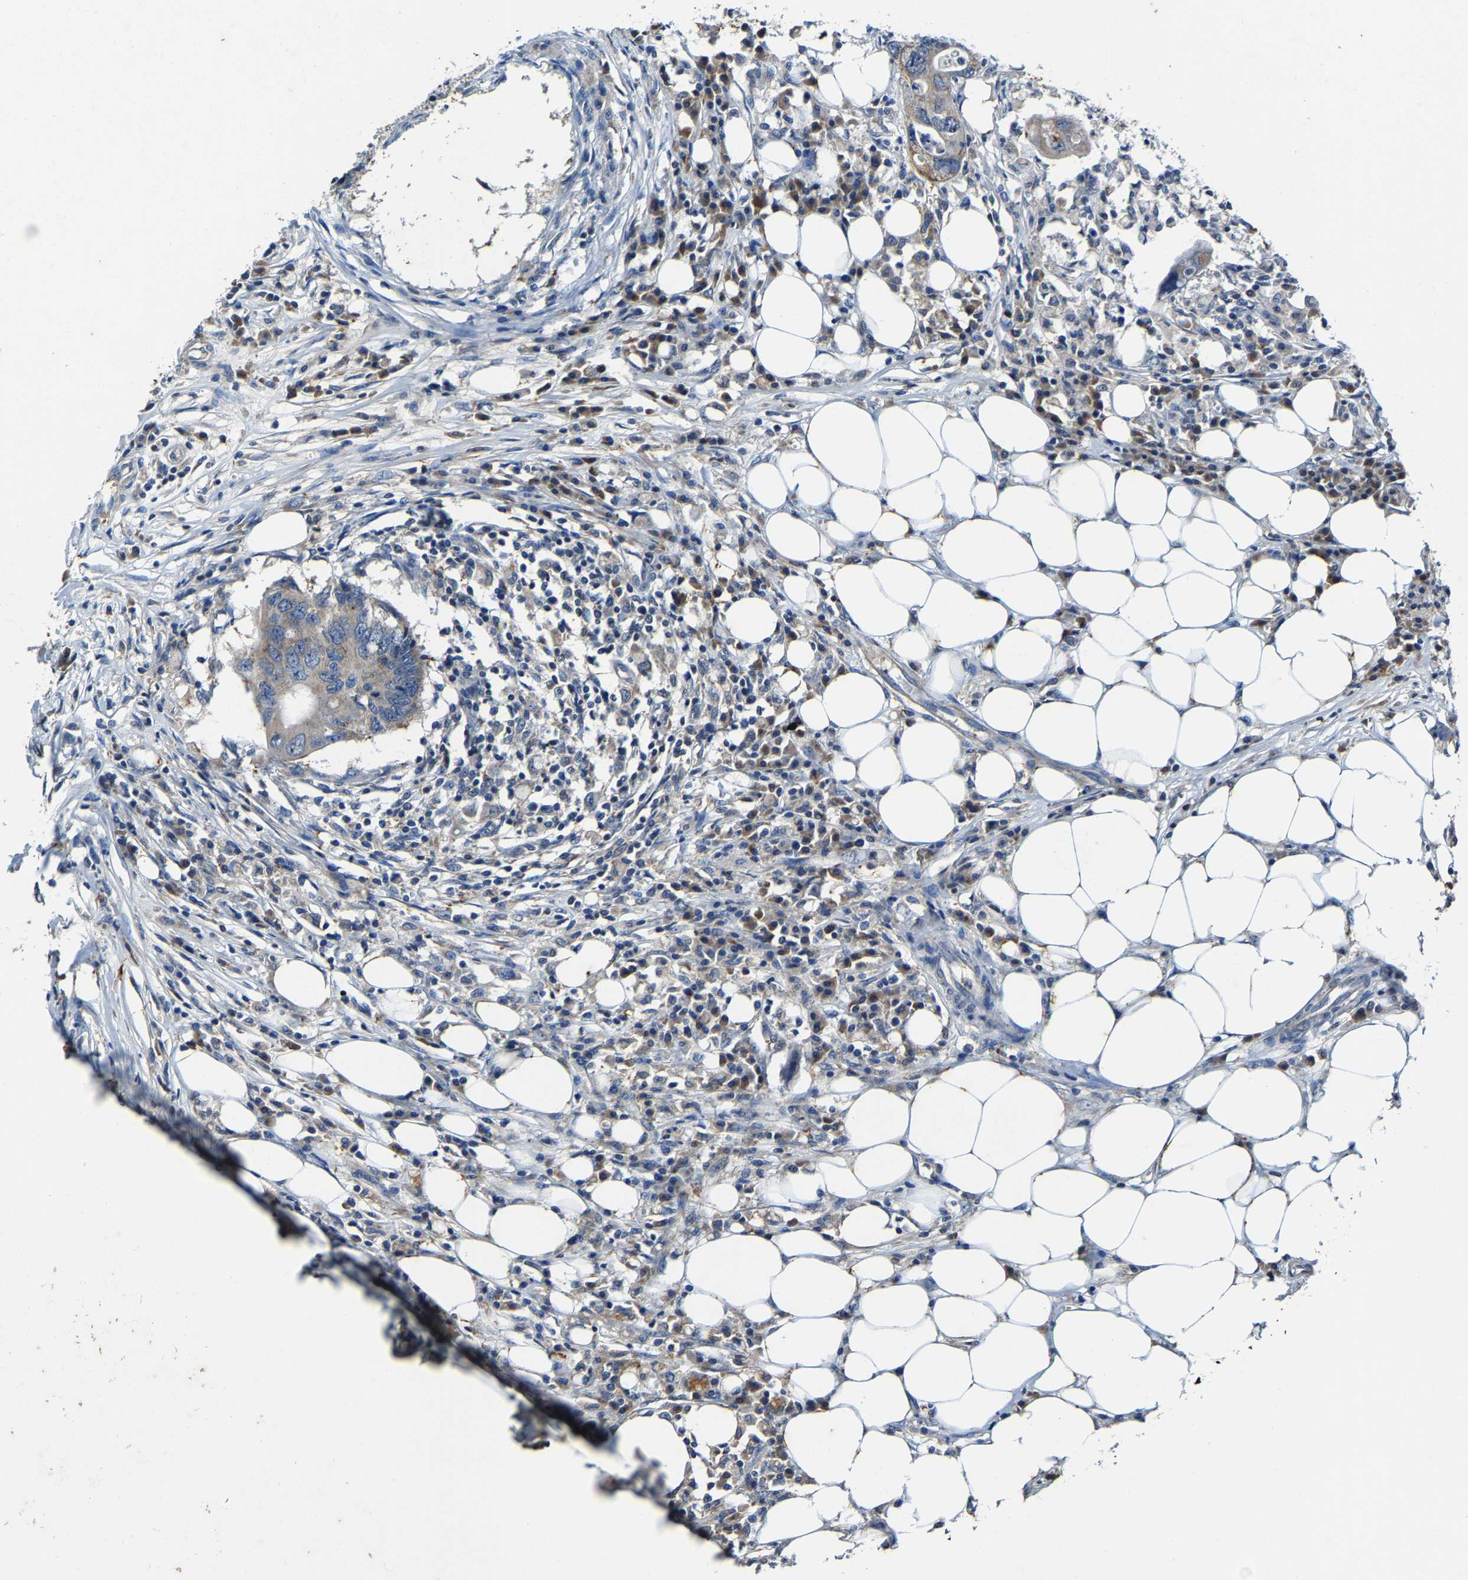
{"staining": {"intensity": "negative", "quantity": "none", "location": "none"}, "tissue": "colorectal cancer", "cell_type": "Tumor cells", "image_type": "cancer", "snomed": [{"axis": "morphology", "description": "Adenocarcinoma, NOS"}, {"axis": "topography", "description": "Colon"}], "caption": "Immunohistochemistry (IHC) image of neoplastic tissue: colorectal adenocarcinoma stained with DAB exhibits no significant protein staining in tumor cells.", "gene": "SLC25A25", "patient": {"sex": "male", "age": 71}}